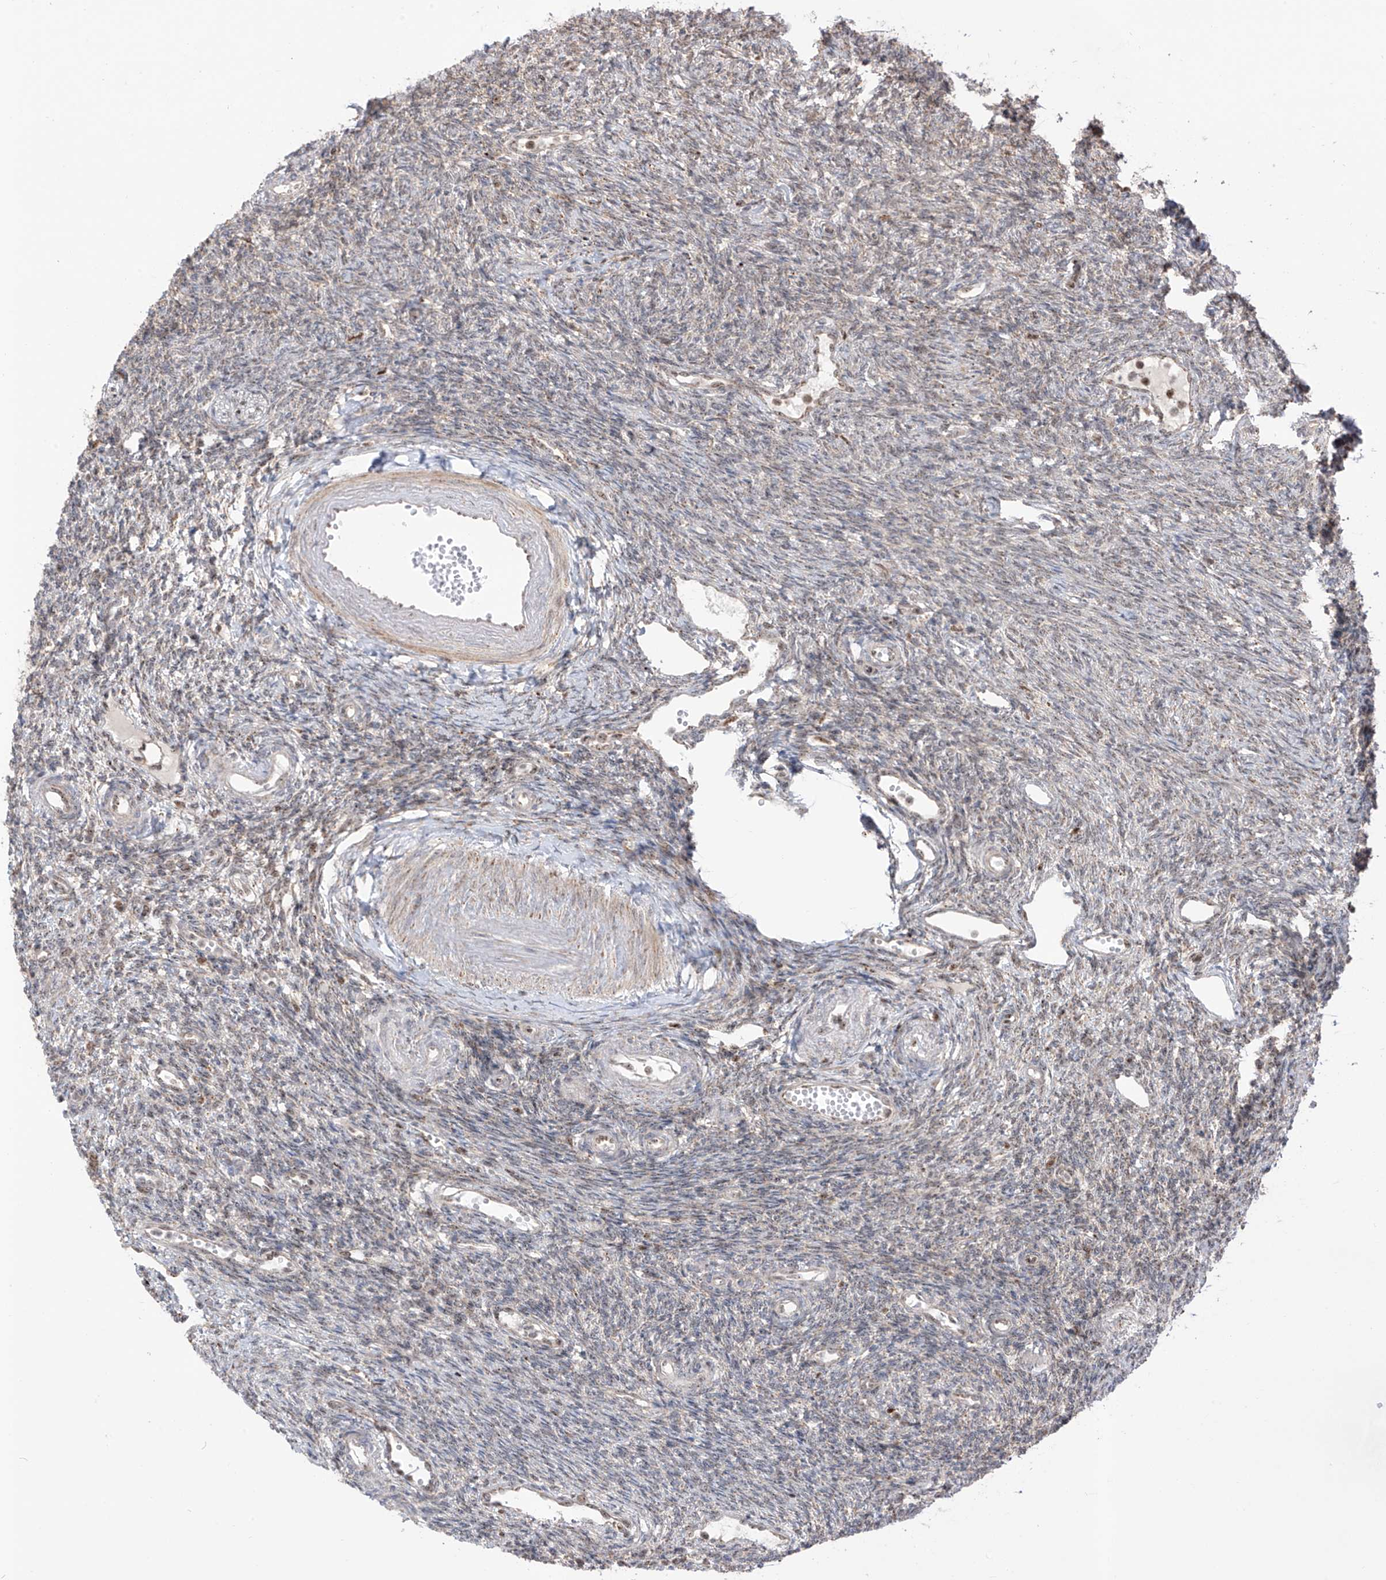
{"staining": {"intensity": "strong", "quantity": ">75%", "location": "cytoplasmic/membranous"}, "tissue": "ovary", "cell_type": "Follicle cells", "image_type": "normal", "snomed": [{"axis": "morphology", "description": "Normal tissue, NOS"}, {"axis": "morphology", "description": "Cyst, NOS"}, {"axis": "topography", "description": "Ovary"}], "caption": "Immunohistochemistry staining of unremarkable ovary, which reveals high levels of strong cytoplasmic/membranous expression in approximately >75% of follicle cells indicating strong cytoplasmic/membranous protein expression. The staining was performed using DAB (brown) for protein detection and nuclei were counterstained in hematoxylin (blue).", "gene": "ZBTB8A", "patient": {"sex": "female", "age": 33}}